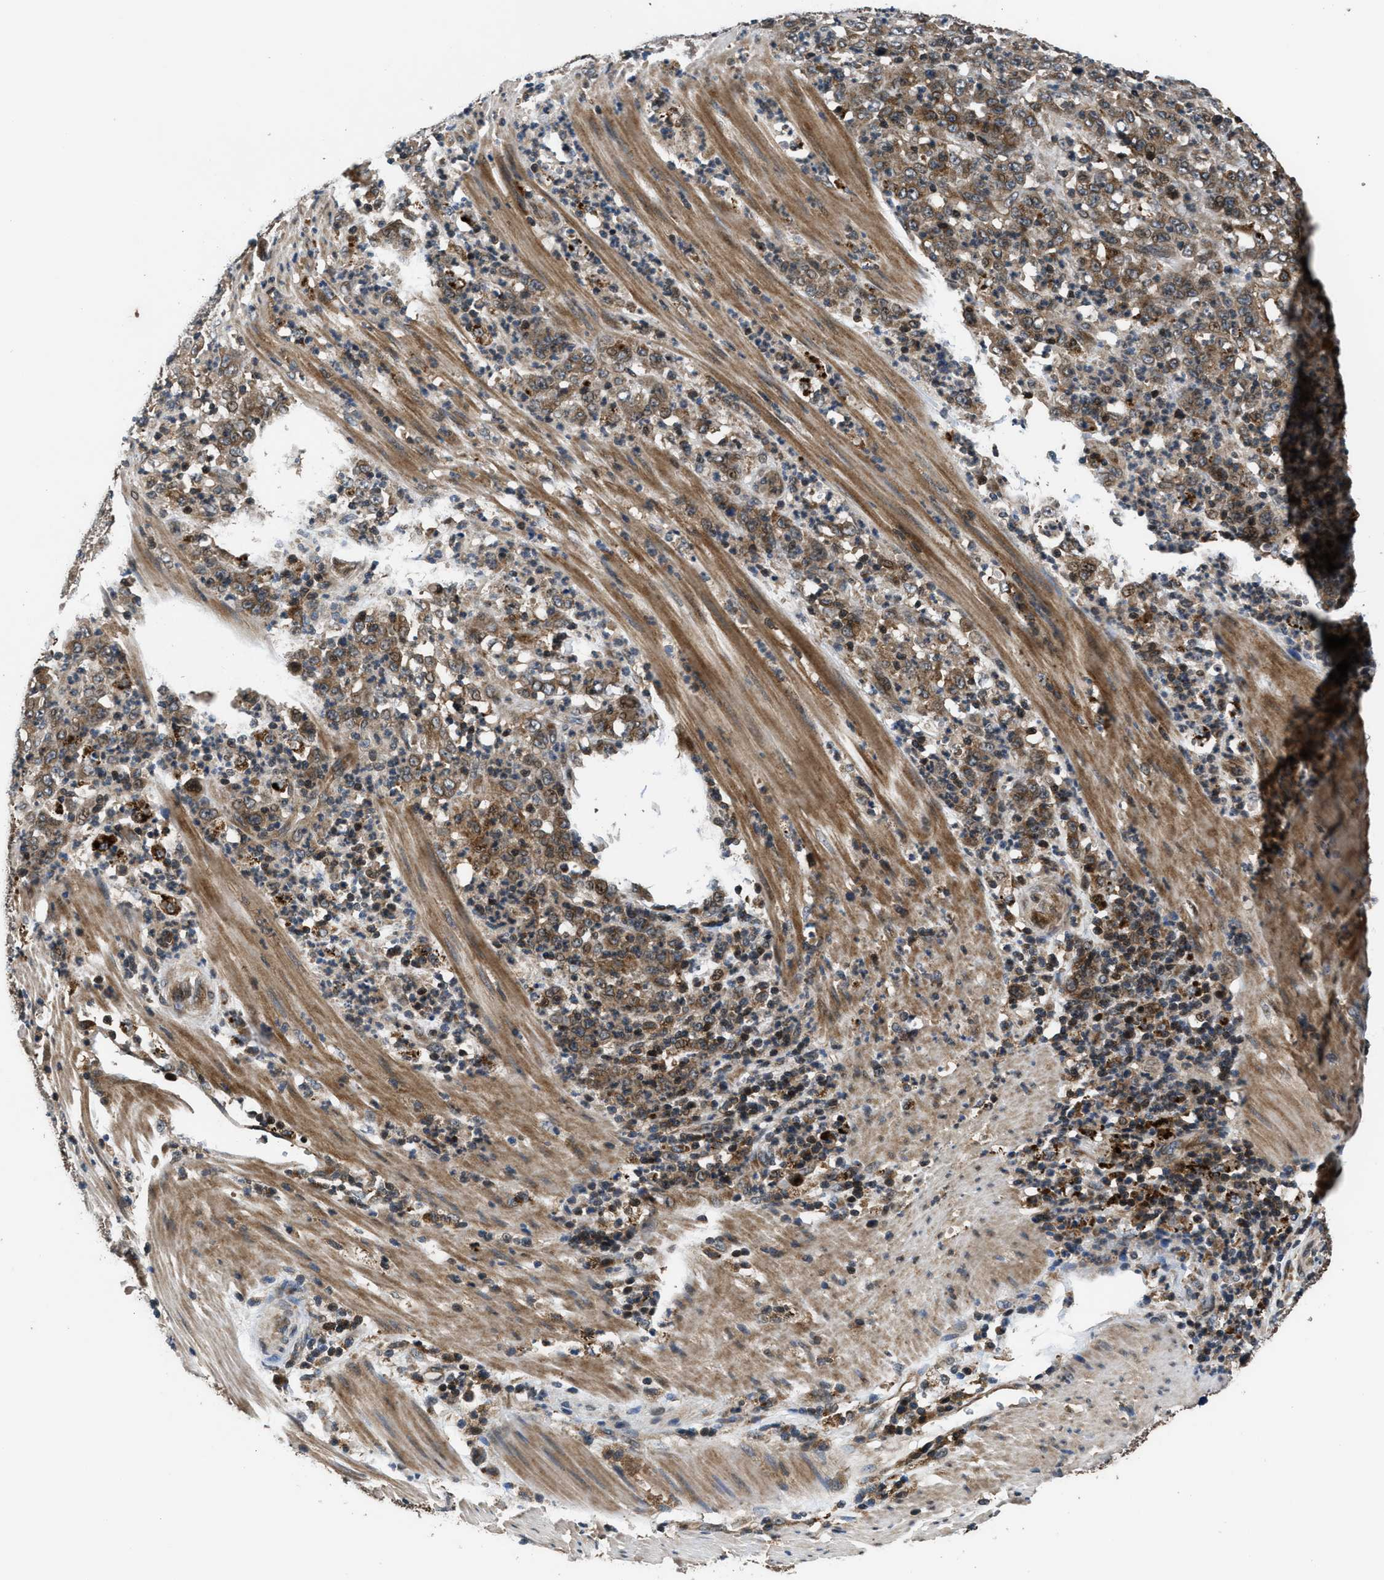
{"staining": {"intensity": "moderate", "quantity": ">75%", "location": "cytoplasmic/membranous"}, "tissue": "stomach cancer", "cell_type": "Tumor cells", "image_type": "cancer", "snomed": [{"axis": "morphology", "description": "Adenocarcinoma, NOS"}, {"axis": "topography", "description": "Stomach, lower"}], "caption": "DAB immunohistochemical staining of human stomach adenocarcinoma displays moderate cytoplasmic/membranous protein staining in approximately >75% of tumor cells.", "gene": "CTBS", "patient": {"sex": "female", "age": 71}}